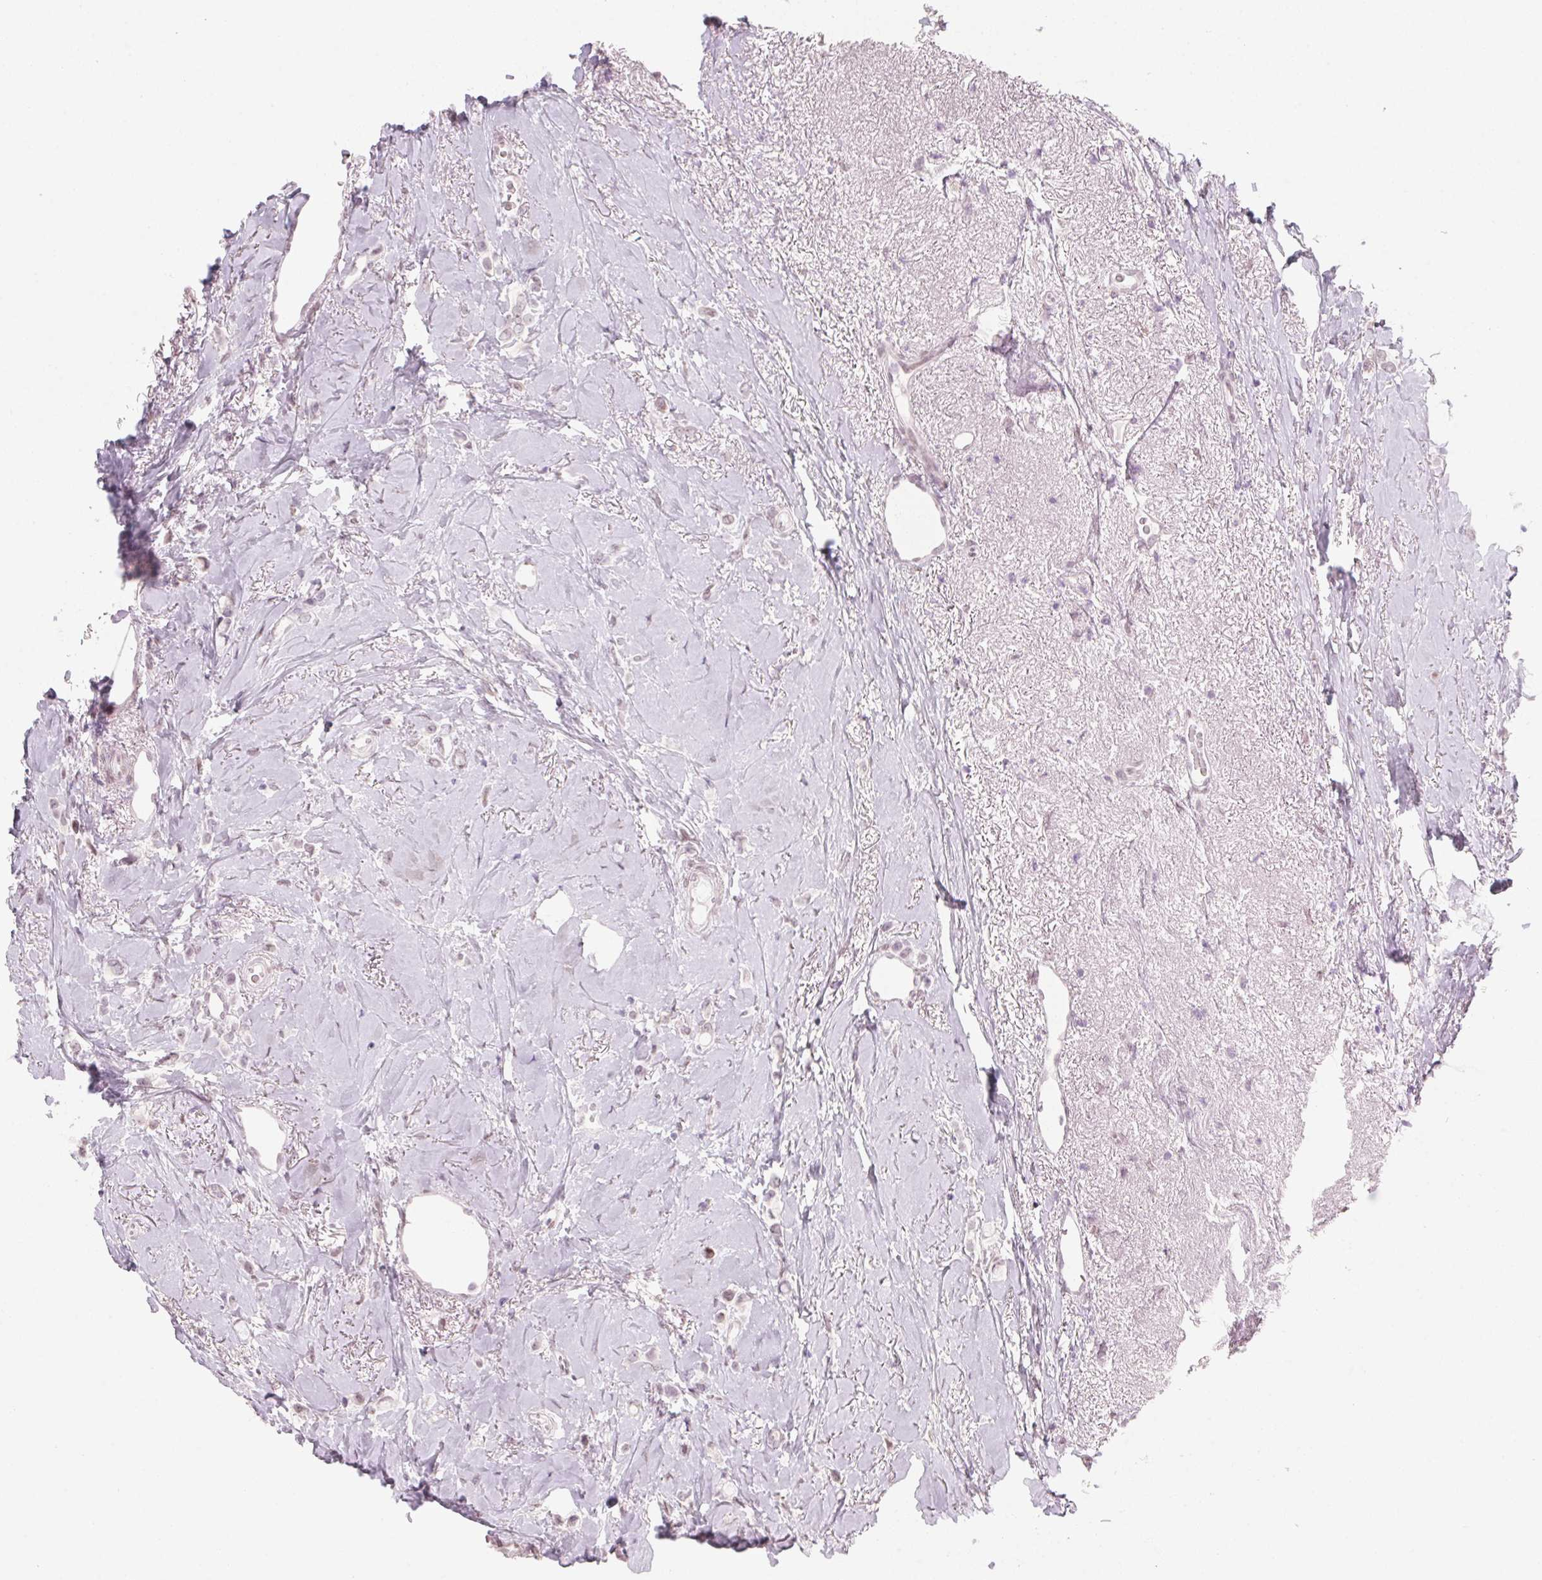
{"staining": {"intensity": "negative", "quantity": "none", "location": "none"}, "tissue": "breast cancer", "cell_type": "Tumor cells", "image_type": "cancer", "snomed": [{"axis": "morphology", "description": "Lobular carcinoma"}, {"axis": "topography", "description": "Breast"}], "caption": "Immunohistochemistry (IHC) histopathology image of neoplastic tissue: breast lobular carcinoma stained with DAB demonstrates no significant protein expression in tumor cells.", "gene": "KCNQ2", "patient": {"sex": "female", "age": 66}}